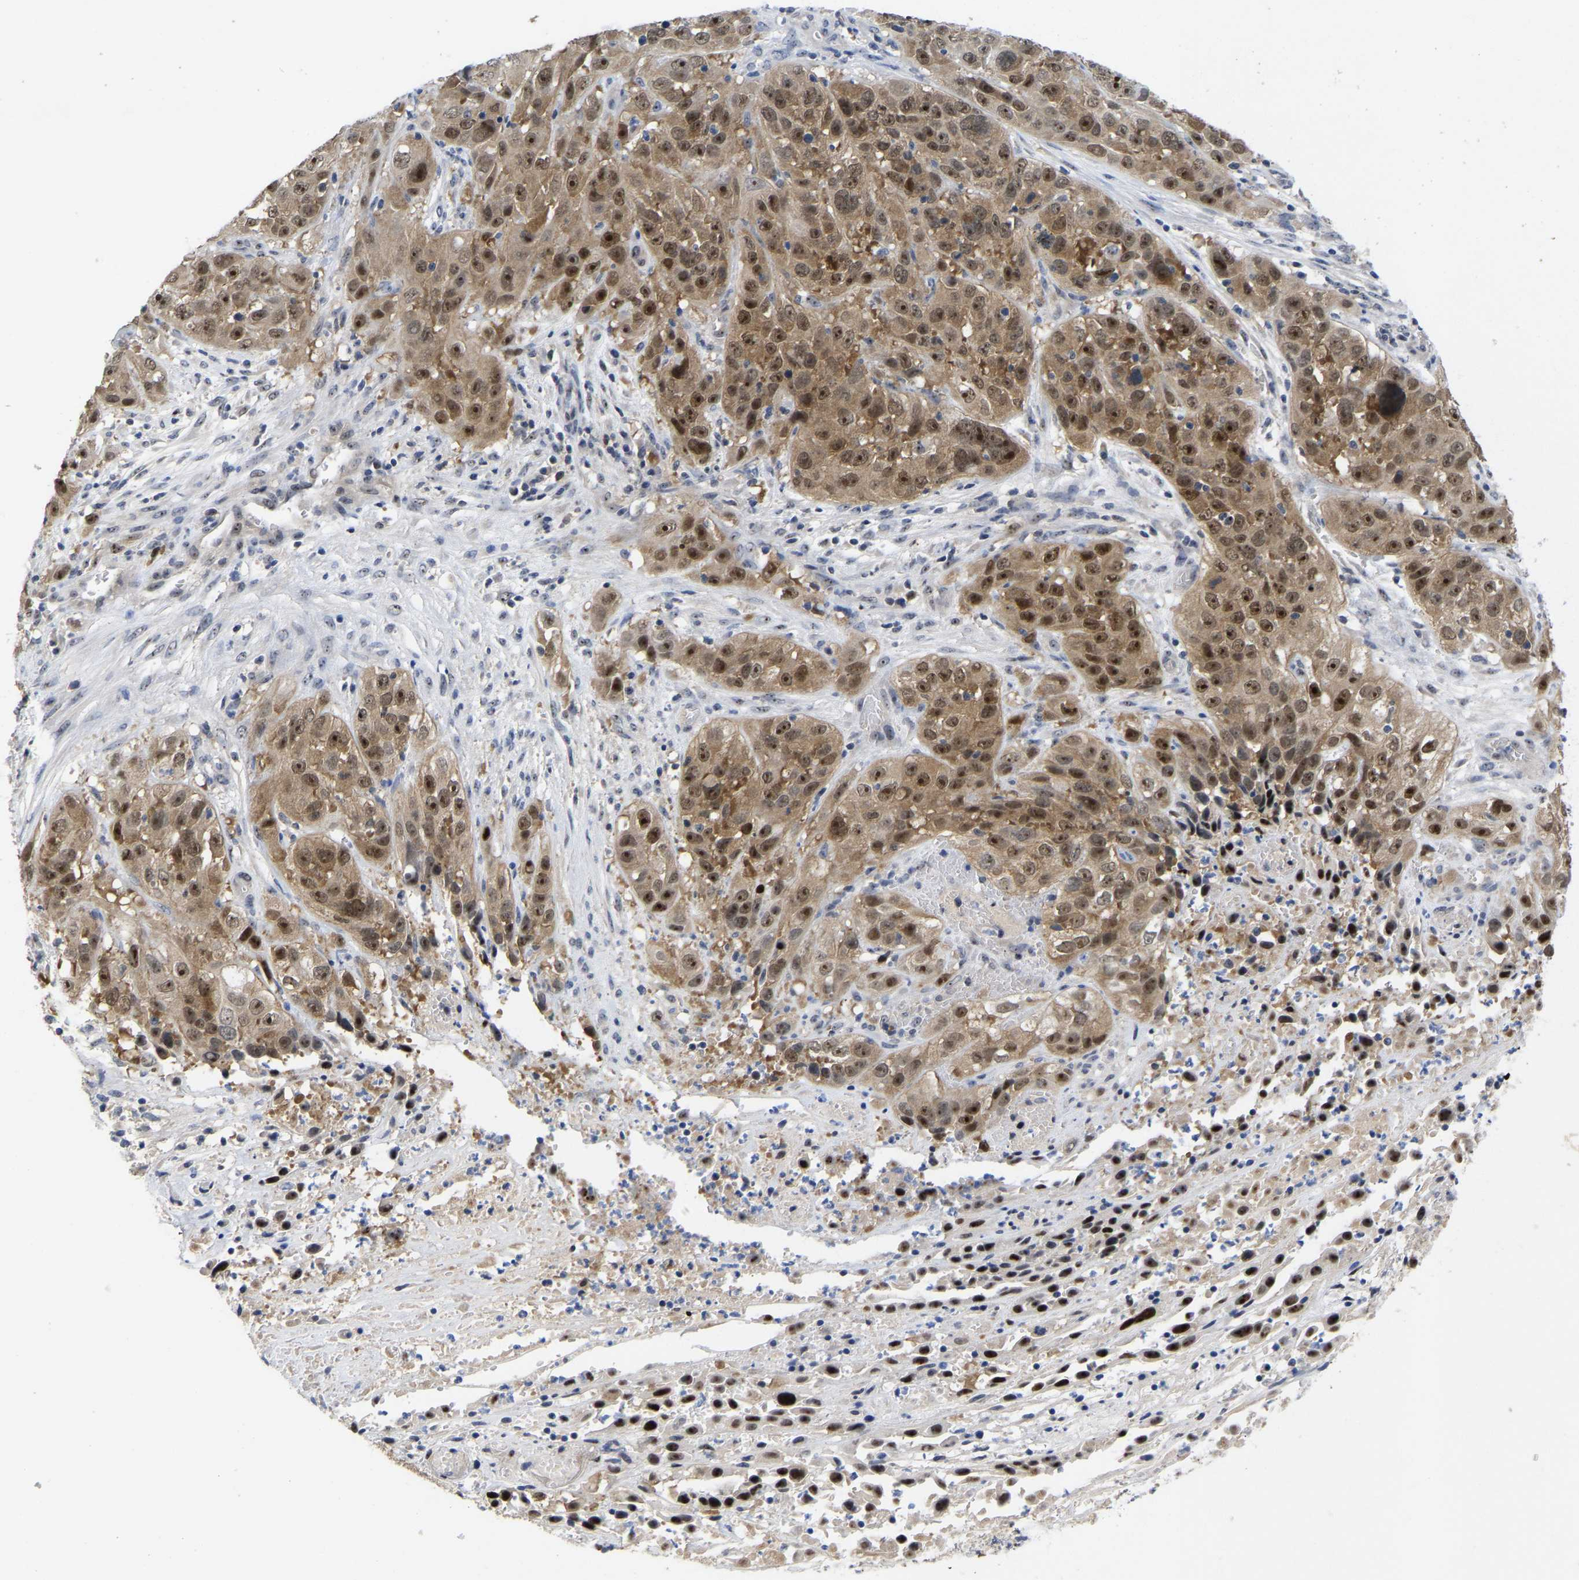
{"staining": {"intensity": "moderate", "quantity": ">75%", "location": "cytoplasmic/membranous,nuclear"}, "tissue": "cervical cancer", "cell_type": "Tumor cells", "image_type": "cancer", "snomed": [{"axis": "morphology", "description": "Squamous cell carcinoma, NOS"}, {"axis": "topography", "description": "Cervix"}], "caption": "Squamous cell carcinoma (cervical) stained with DAB (3,3'-diaminobenzidine) IHC exhibits medium levels of moderate cytoplasmic/membranous and nuclear staining in approximately >75% of tumor cells.", "gene": "NLE1", "patient": {"sex": "female", "age": 32}}